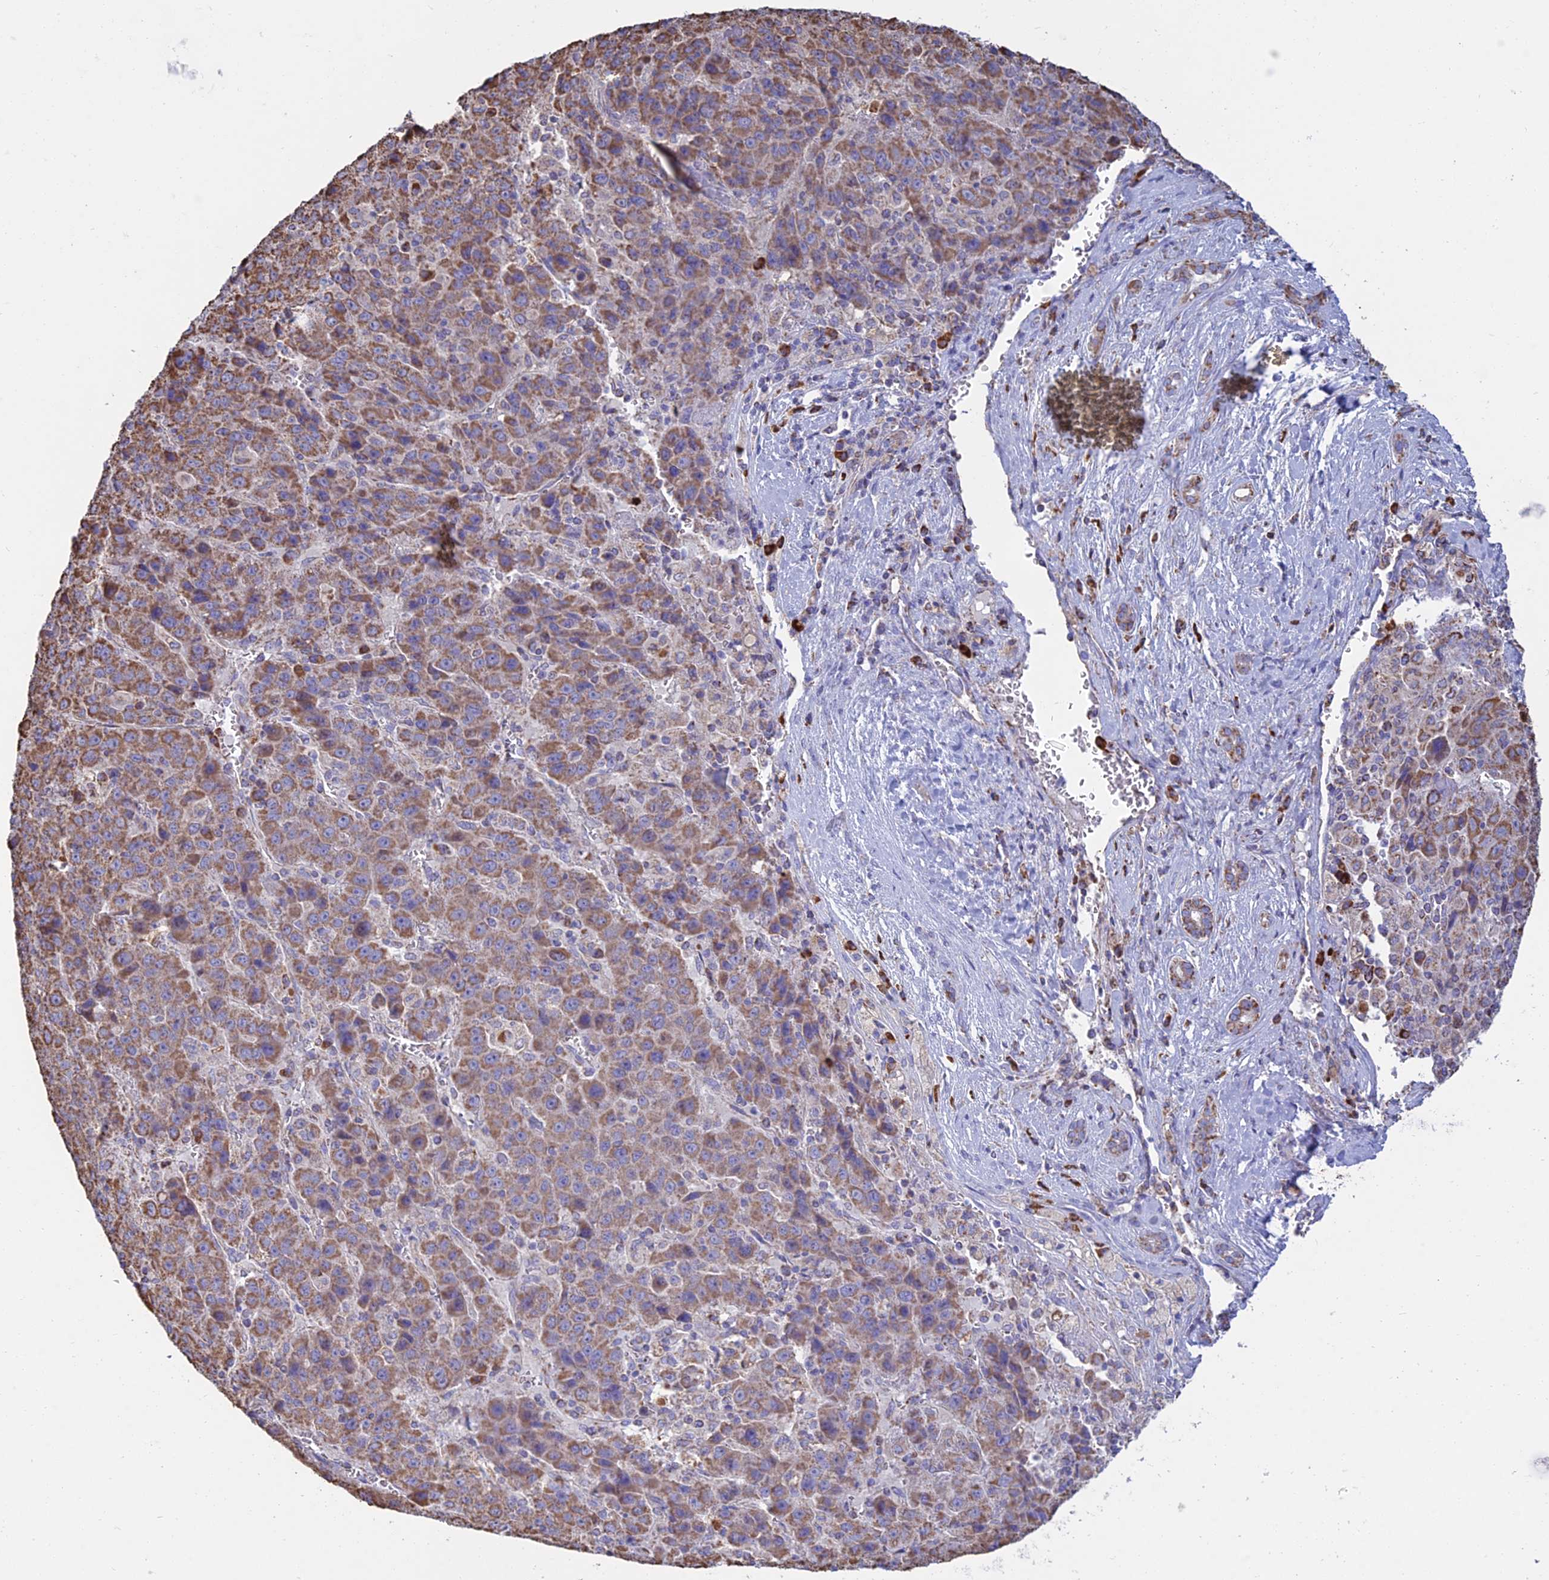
{"staining": {"intensity": "moderate", "quantity": ">75%", "location": "cytoplasmic/membranous"}, "tissue": "liver cancer", "cell_type": "Tumor cells", "image_type": "cancer", "snomed": [{"axis": "morphology", "description": "Carcinoma, Hepatocellular, NOS"}, {"axis": "topography", "description": "Liver"}], "caption": "The histopathology image displays a brown stain indicating the presence of a protein in the cytoplasmic/membranous of tumor cells in liver hepatocellular carcinoma.", "gene": "OR2W3", "patient": {"sex": "female", "age": 53}}